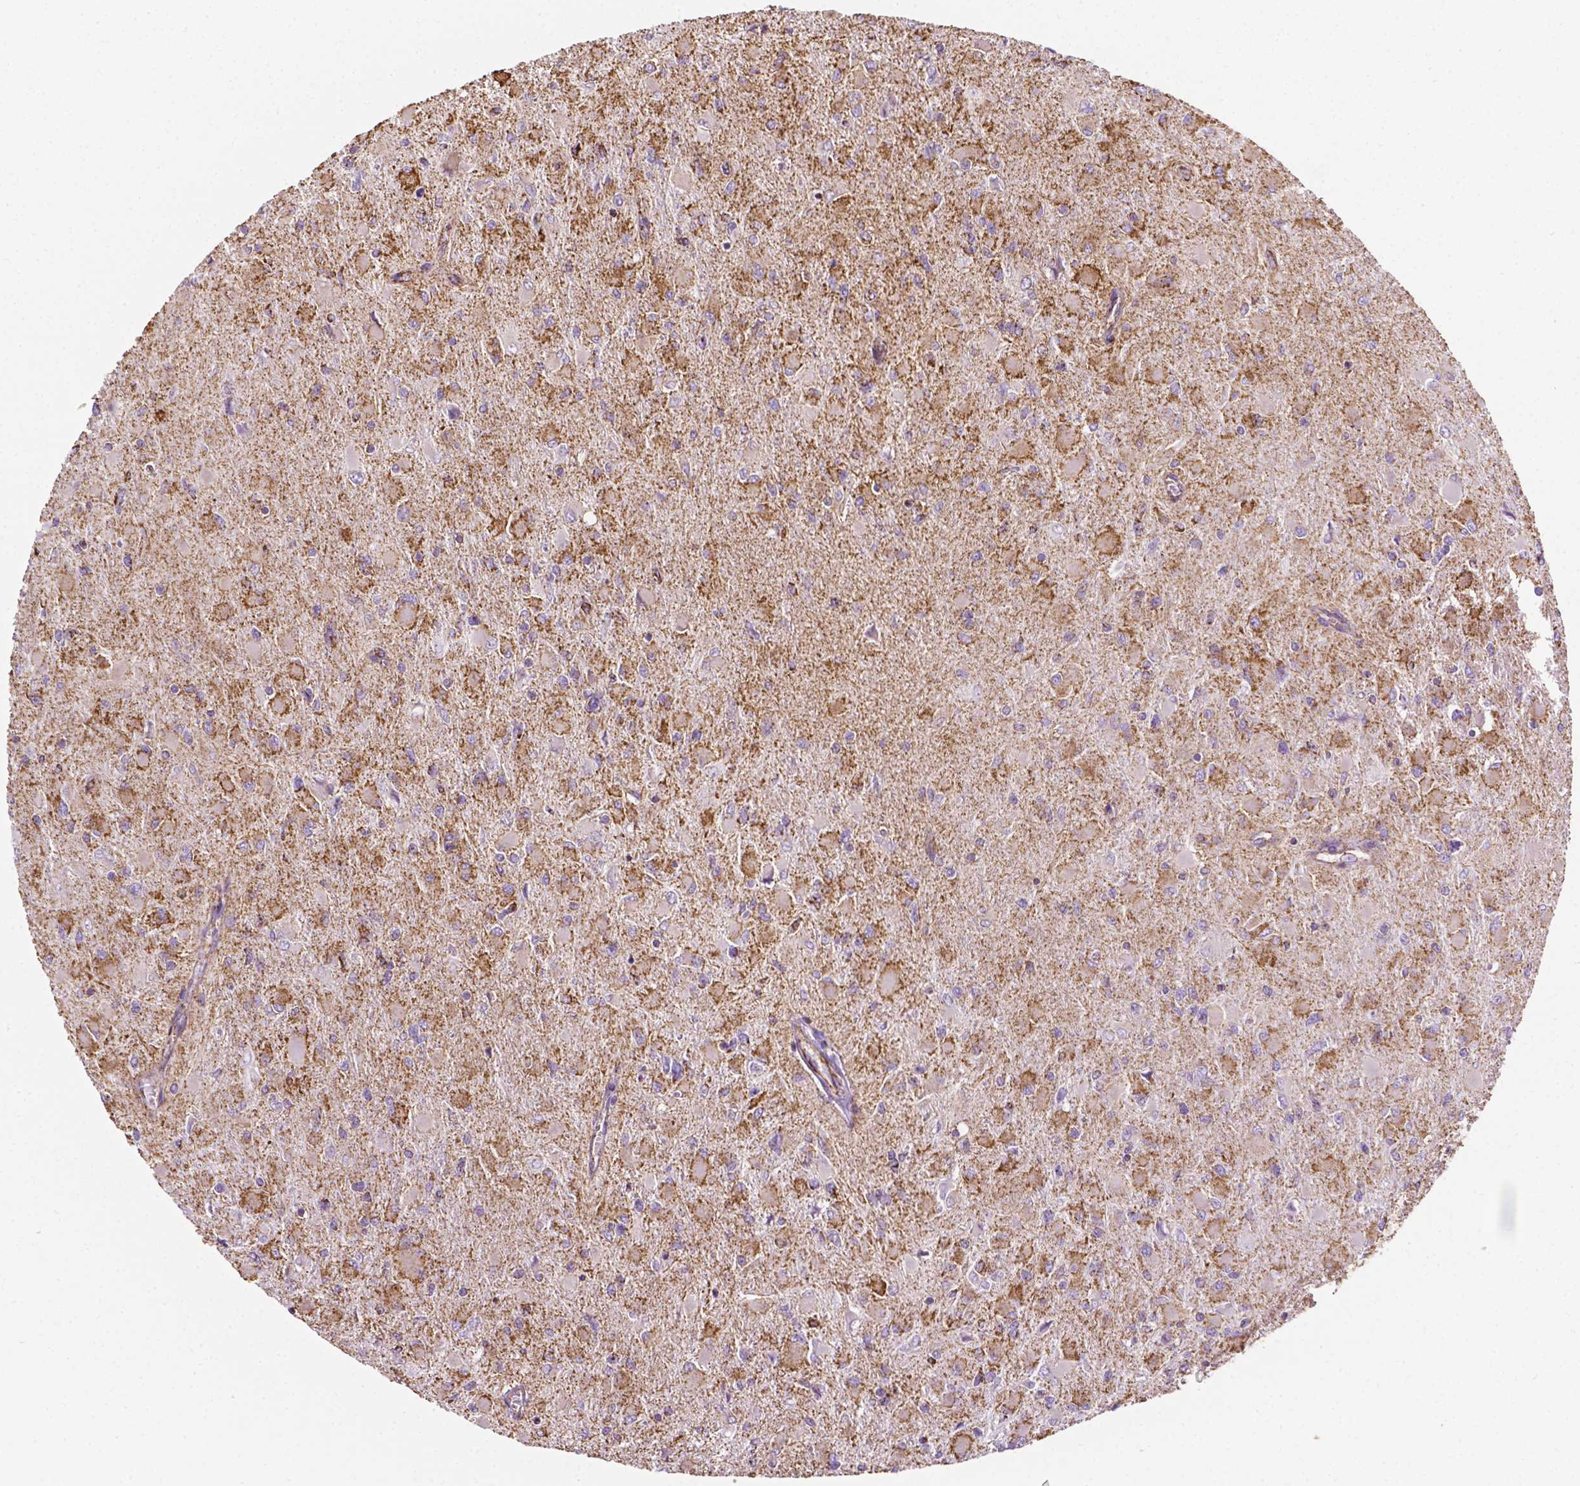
{"staining": {"intensity": "weak", "quantity": "<25%", "location": "cytoplasmic/membranous"}, "tissue": "glioma", "cell_type": "Tumor cells", "image_type": "cancer", "snomed": [{"axis": "morphology", "description": "Glioma, malignant, High grade"}, {"axis": "topography", "description": "Cerebral cortex"}], "caption": "DAB immunohistochemical staining of human glioma shows no significant positivity in tumor cells.", "gene": "RMDN3", "patient": {"sex": "female", "age": 36}}